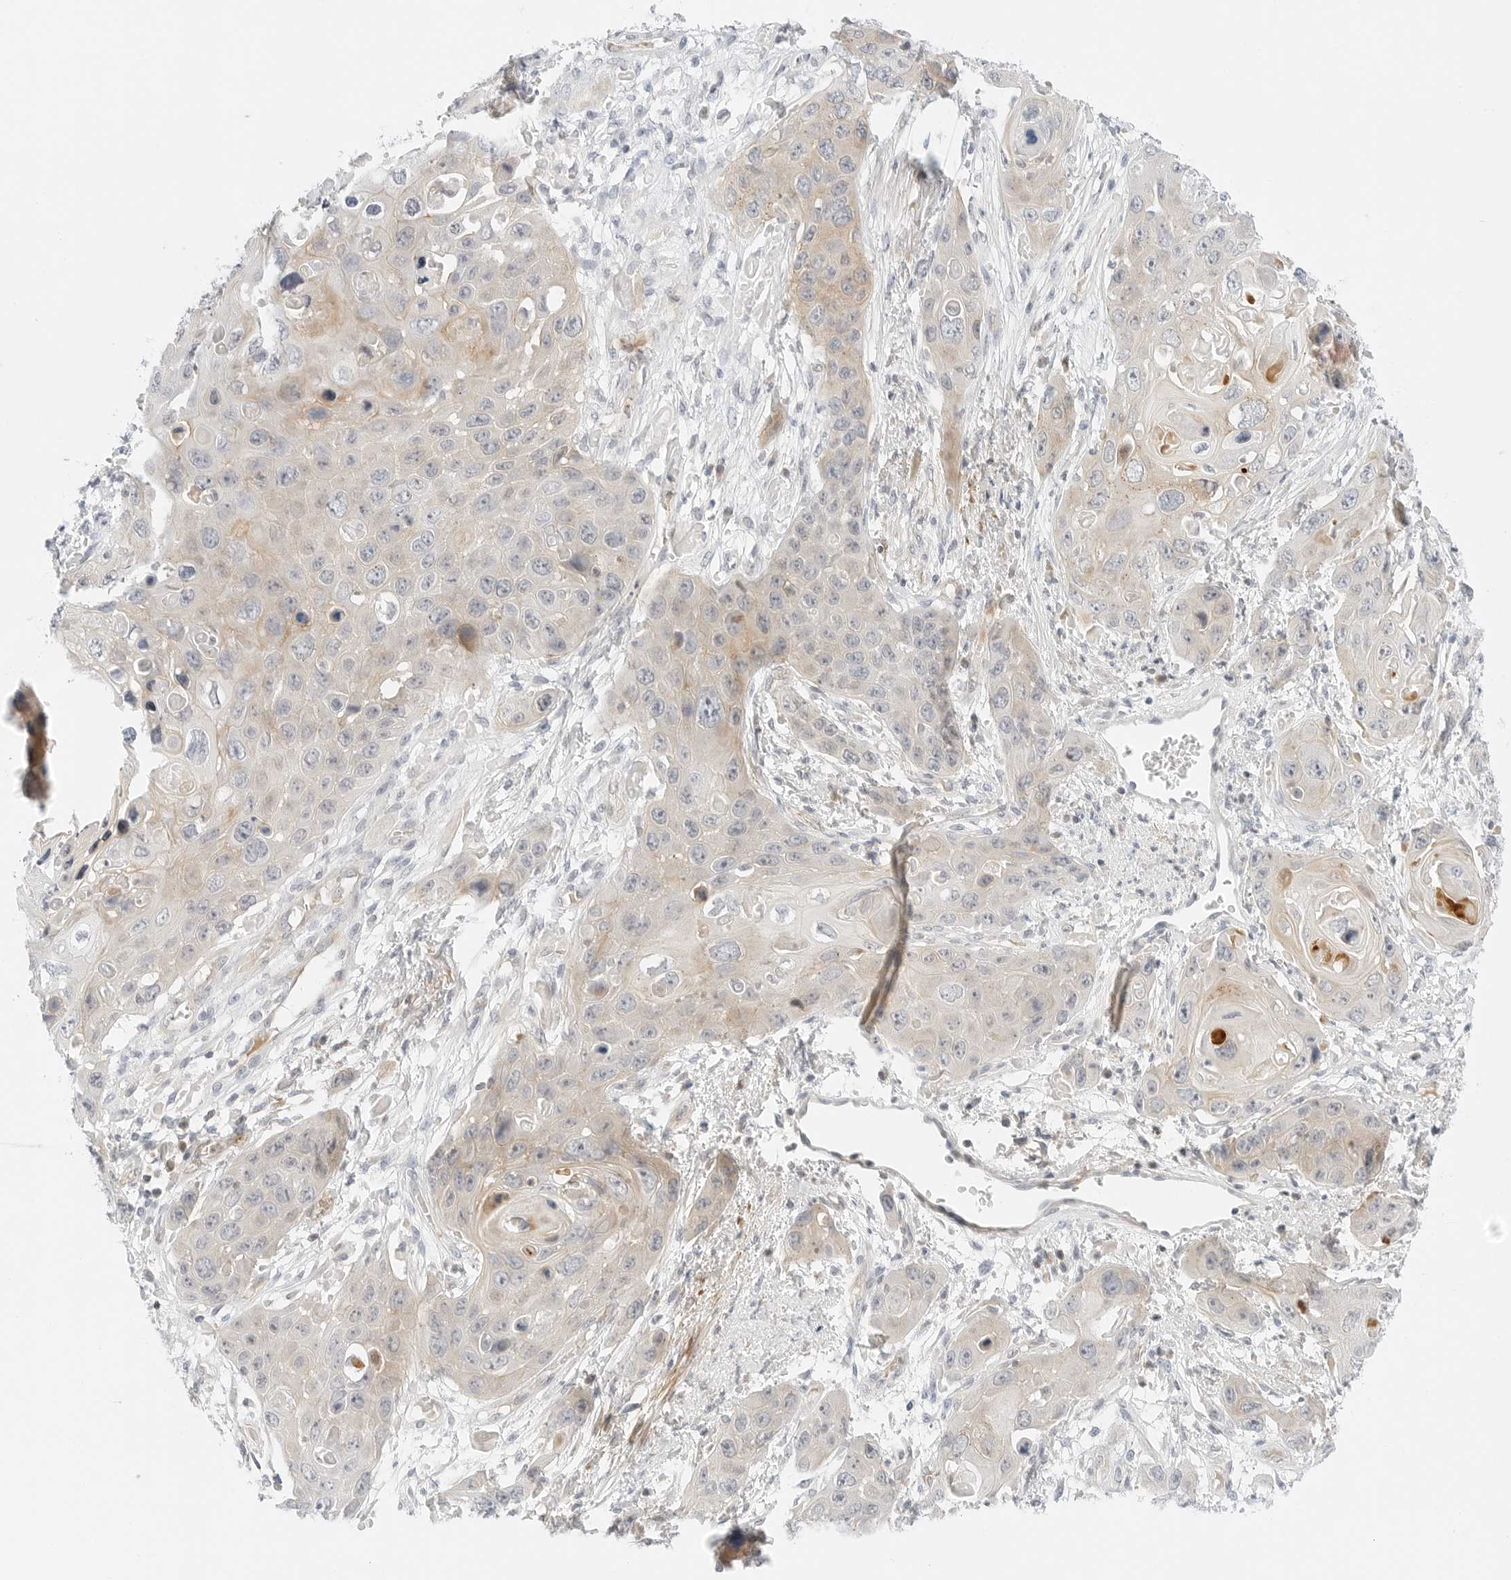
{"staining": {"intensity": "weak", "quantity": "<25%", "location": "cytoplasmic/membranous"}, "tissue": "skin cancer", "cell_type": "Tumor cells", "image_type": "cancer", "snomed": [{"axis": "morphology", "description": "Squamous cell carcinoma, NOS"}, {"axis": "topography", "description": "Skin"}], "caption": "DAB (3,3'-diaminobenzidine) immunohistochemical staining of squamous cell carcinoma (skin) shows no significant staining in tumor cells.", "gene": "IQCC", "patient": {"sex": "male", "age": 55}}